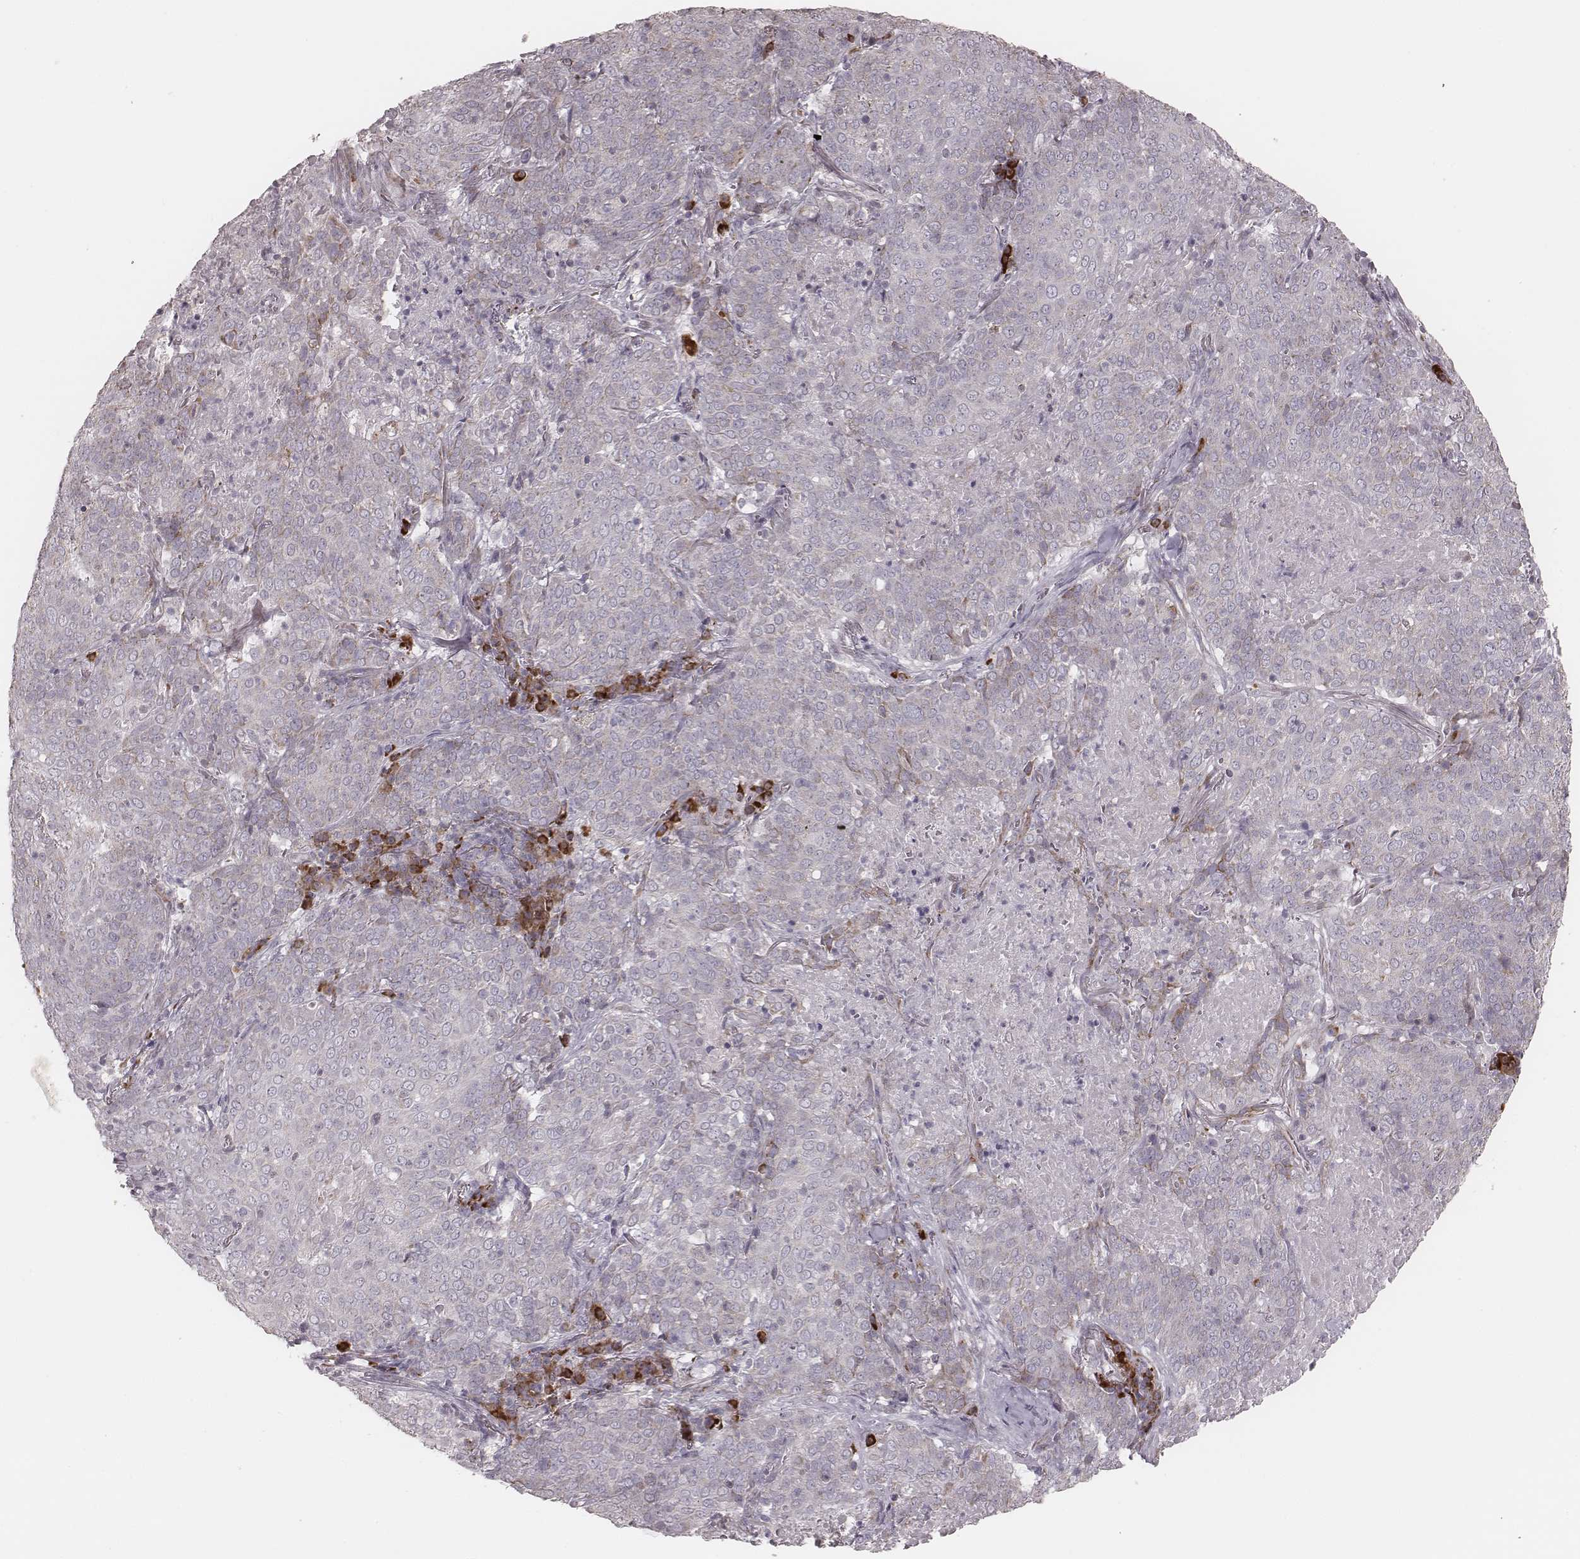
{"staining": {"intensity": "negative", "quantity": "none", "location": "none"}, "tissue": "lung cancer", "cell_type": "Tumor cells", "image_type": "cancer", "snomed": [{"axis": "morphology", "description": "Squamous cell carcinoma, NOS"}, {"axis": "topography", "description": "Lung"}], "caption": "Immunohistochemistry (IHC) of lung cancer displays no positivity in tumor cells.", "gene": "KIF5C", "patient": {"sex": "male", "age": 82}}